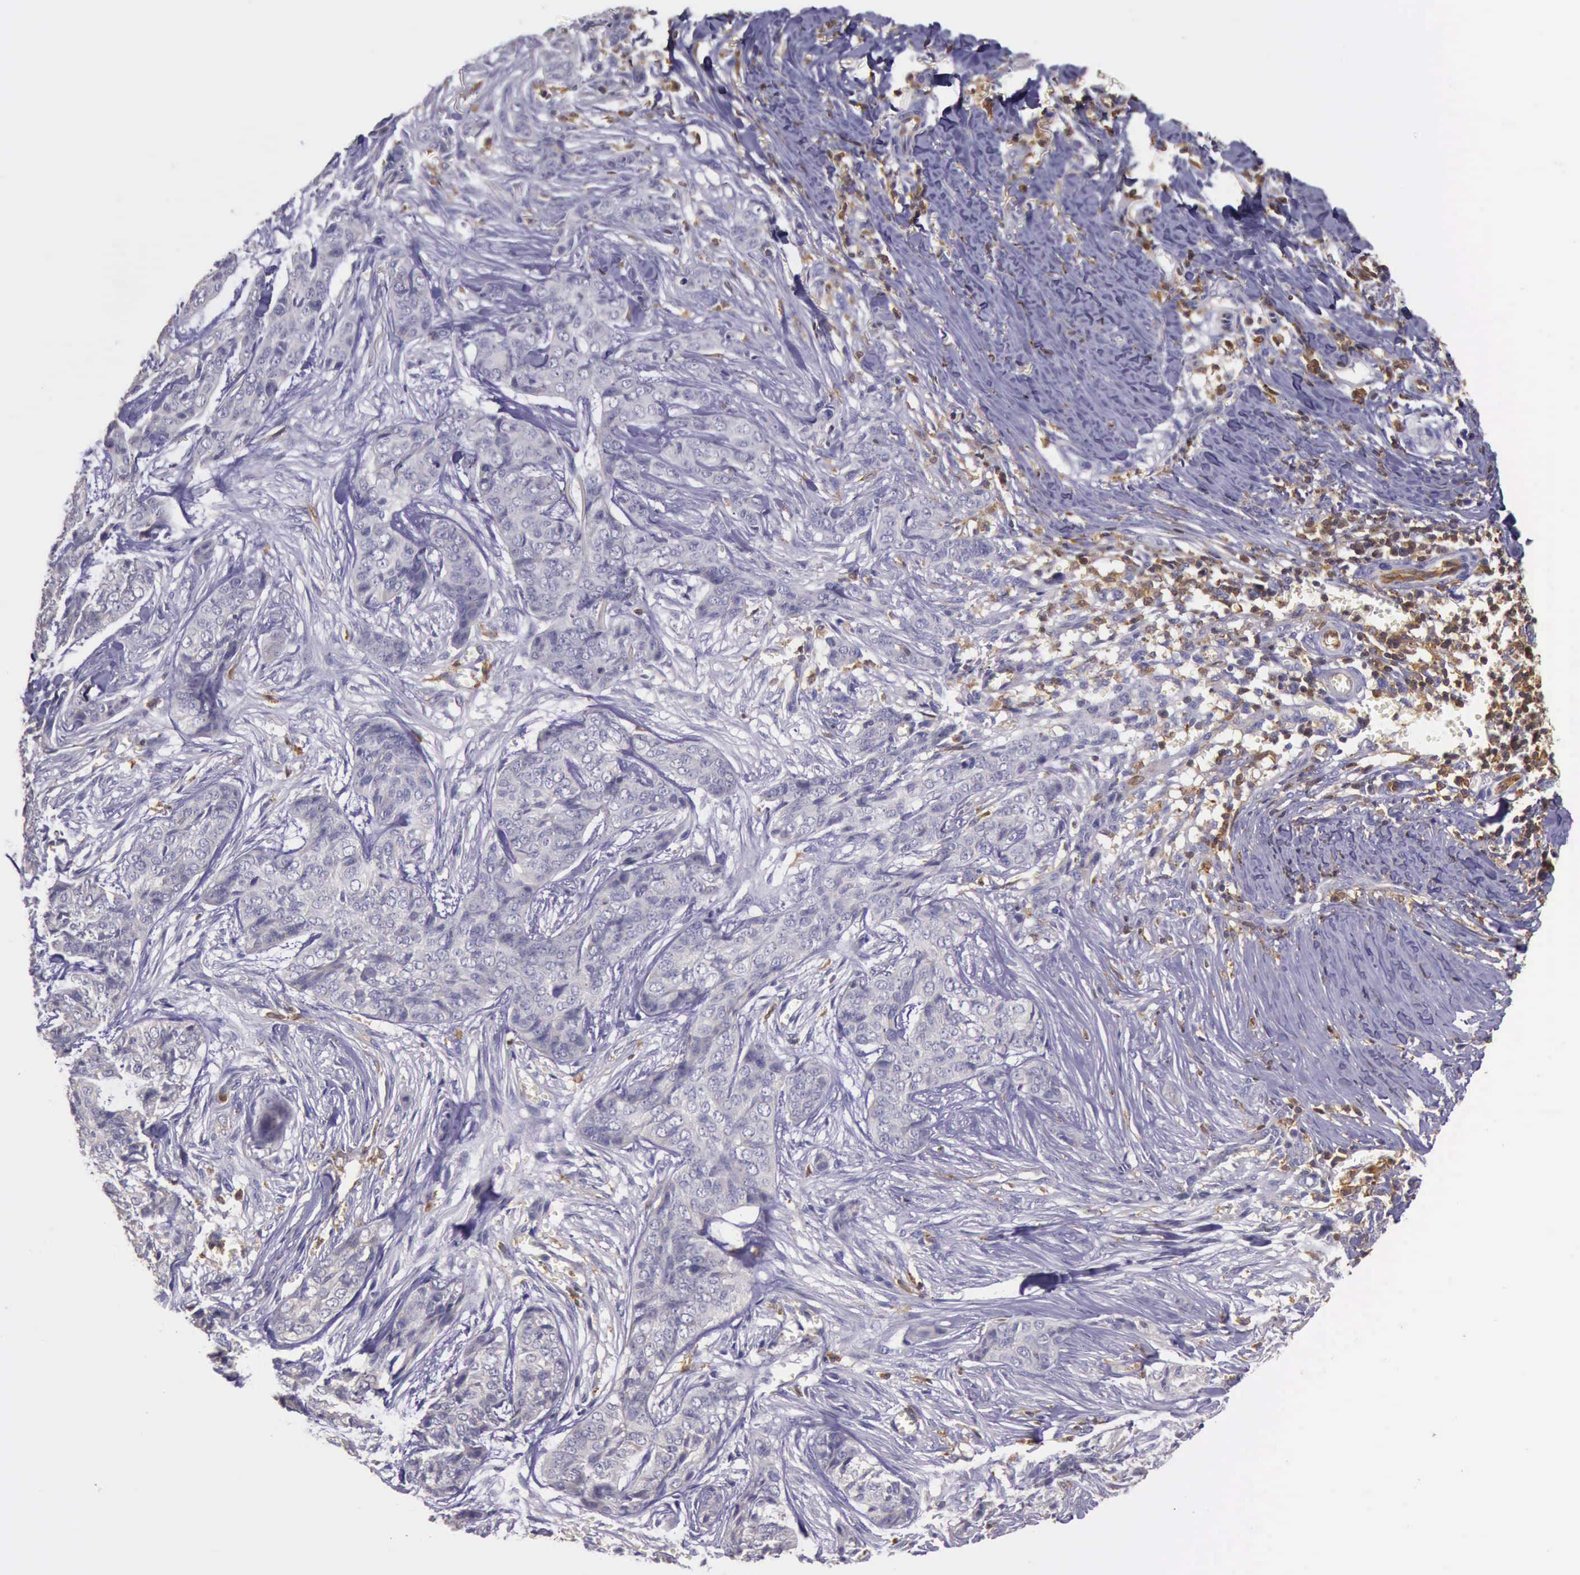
{"staining": {"intensity": "negative", "quantity": "none", "location": "none"}, "tissue": "skin cancer", "cell_type": "Tumor cells", "image_type": "cancer", "snomed": [{"axis": "morphology", "description": "Normal tissue, NOS"}, {"axis": "morphology", "description": "Basal cell carcinoma"}, {"axis": "topography", "description": "Skin"}], "caption": "The immunohistochemistry (IHC) image has no significant staining in tumor cells of skin basal cell carcinoma tissue. Brightfield microscopy of immunohistochemistry stained with DAB (brown) and hematoxylin (blue), captured at high magnification.", "gene": "ARHGAP4", "patient": {"sex": "female", "age": 65}}